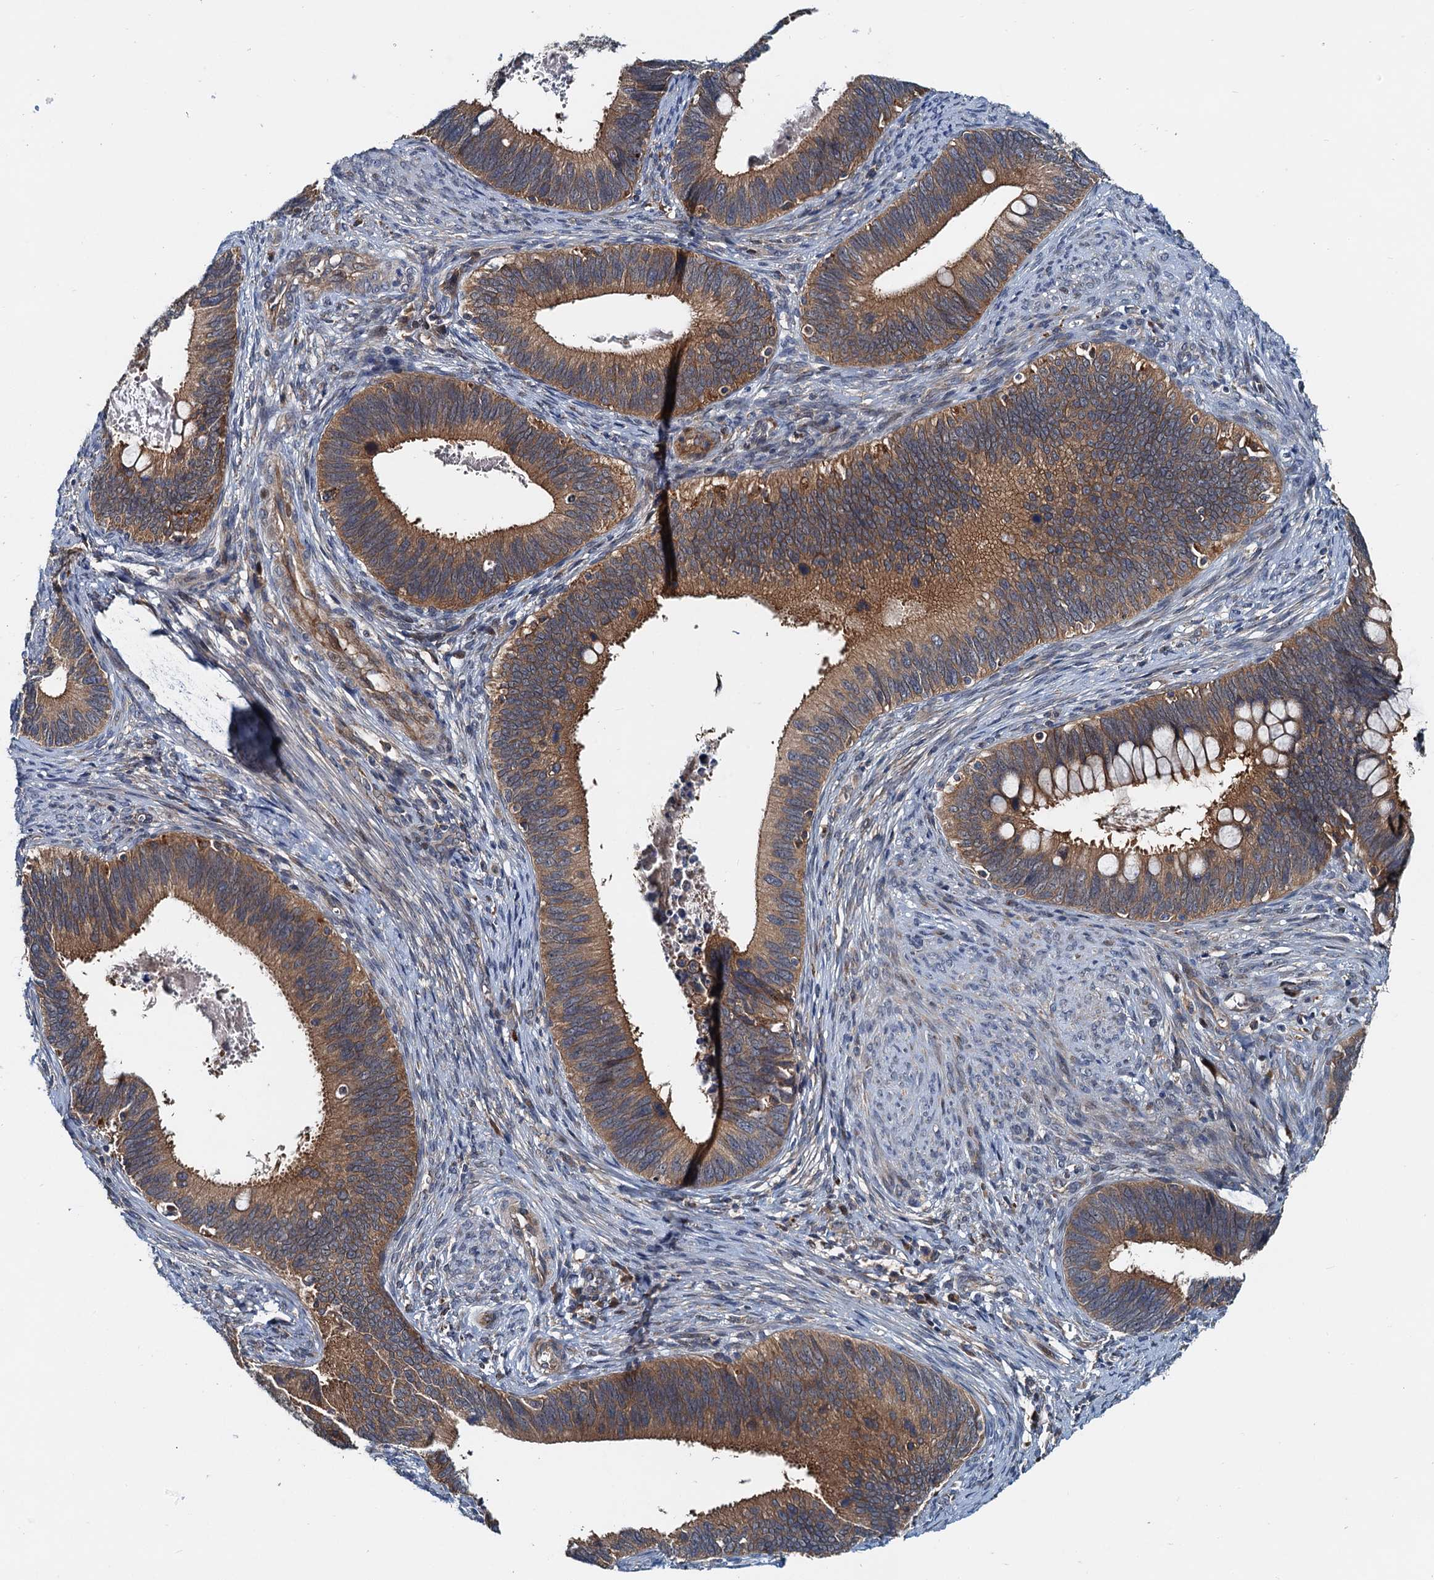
{"staining": {"intensity": "moderate", "quantity": ">75%", "location": "cytoplasmic/membranous"}, "tissue": "cervical cancer", "cell_type": "Tumor cells", "image_type": "cancer", "snomed": [{"axis": "morphology", "description": "Adenocarcinoma, NOS"}, {"axis": "topography", "description": "Cervix"}], "caption": "Cervical cancer (adenocarcinoma) stained for a protein (brown) demonstrates moderate cytoplasmic/membranous positive staining in about >75% of tumor cells.", "gene": "EFL1", "patient": {"sex": "female", "age": 42}}